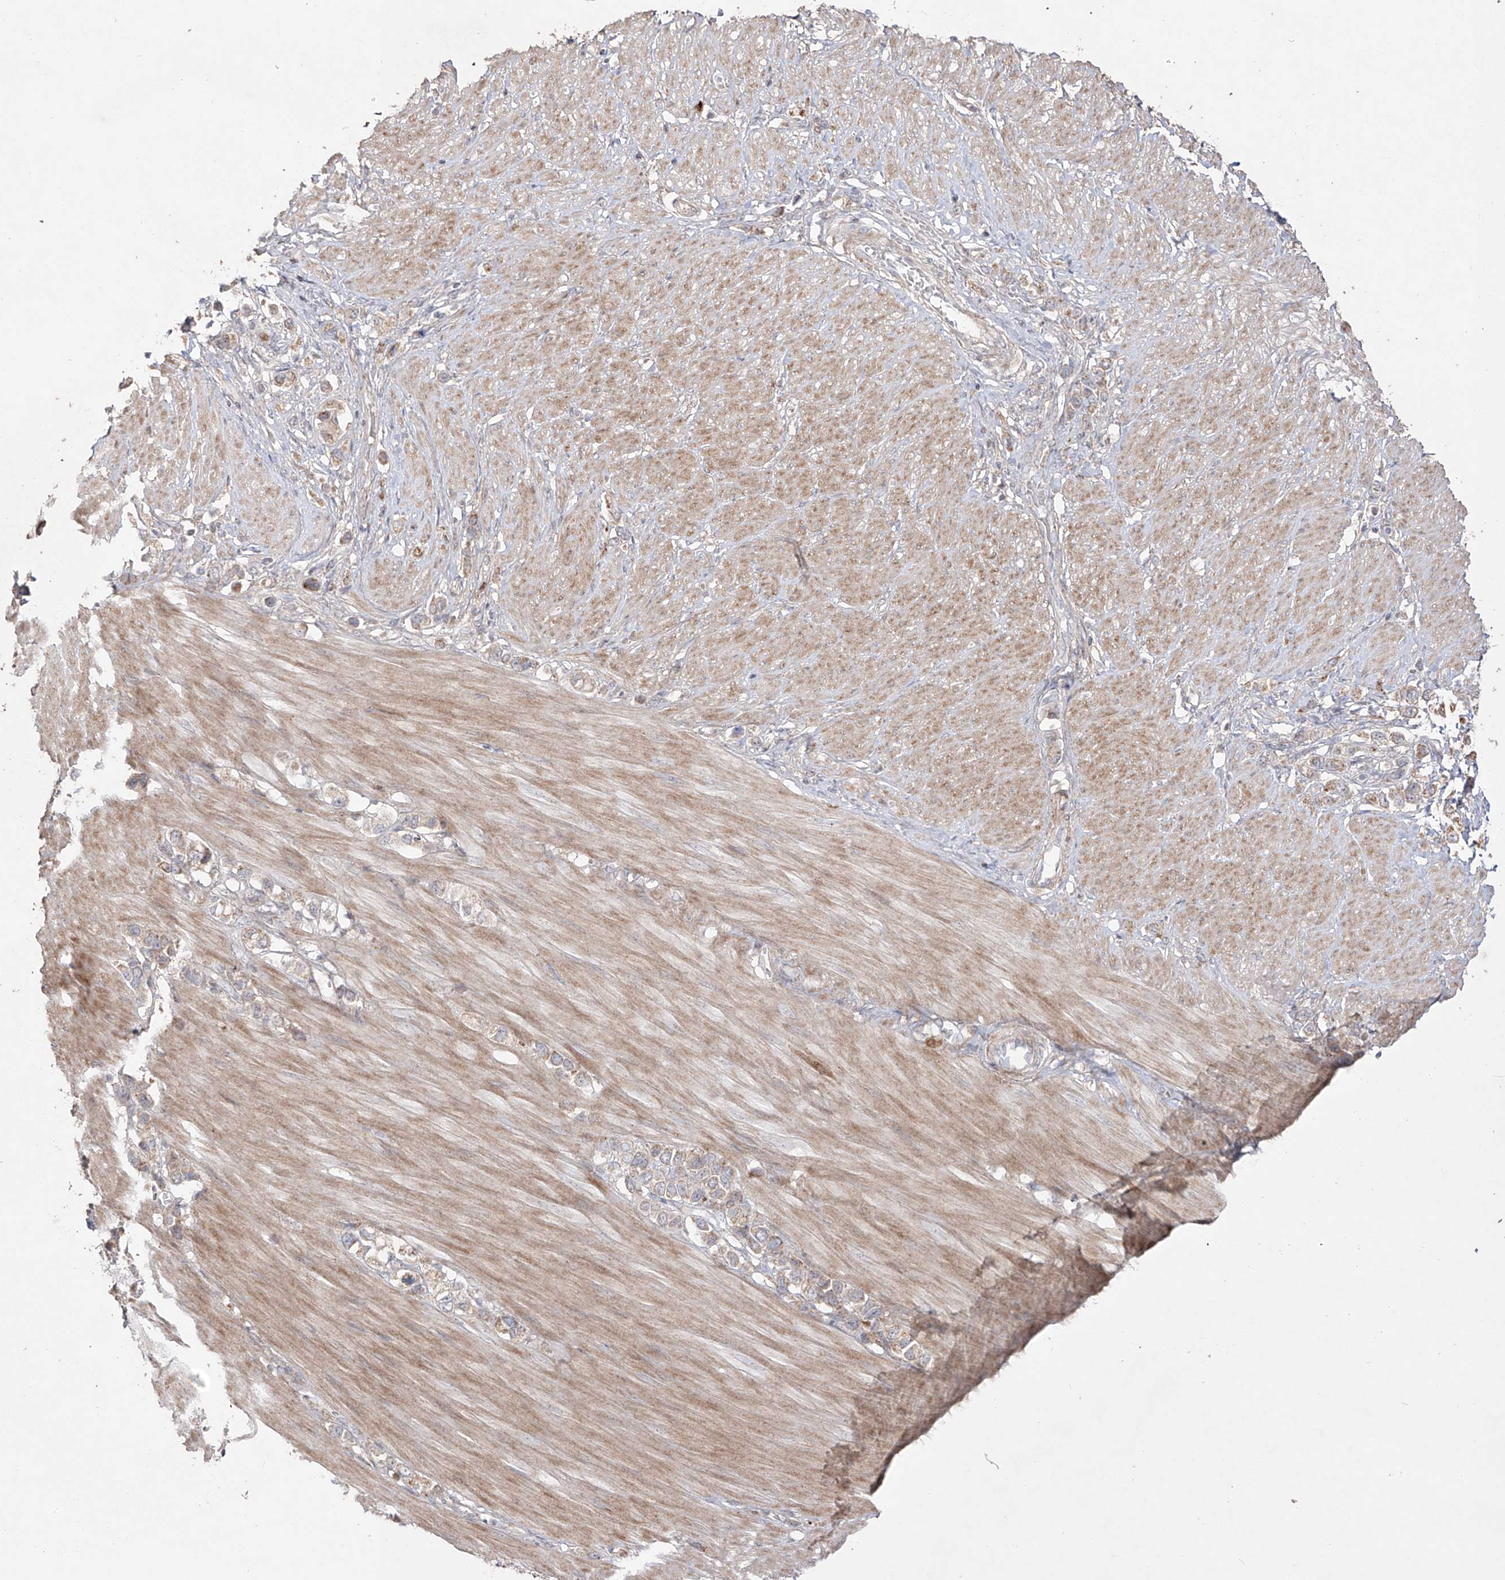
{"staining": {"intensity": "weak", "quantity": "25%-75%", "location": "cytoplasmic/membranous"}, "tissue": "stomach cancer", "cell_type": "Tumor cells", "image_type": "cancer", "snomed": [{"axis": "morphology", "description": "Adenocarcinoma, NOS"}, {"axis": "topography", "description": "Stomach"}], "caption": "The image displays a brown stain indicating the presence of a protein in the cytoplasmic/membranous of tumor cells in adenocarcinoma (stomach).", "gene": "YKT6", "patient": {"sex": "female", "age": 65}}